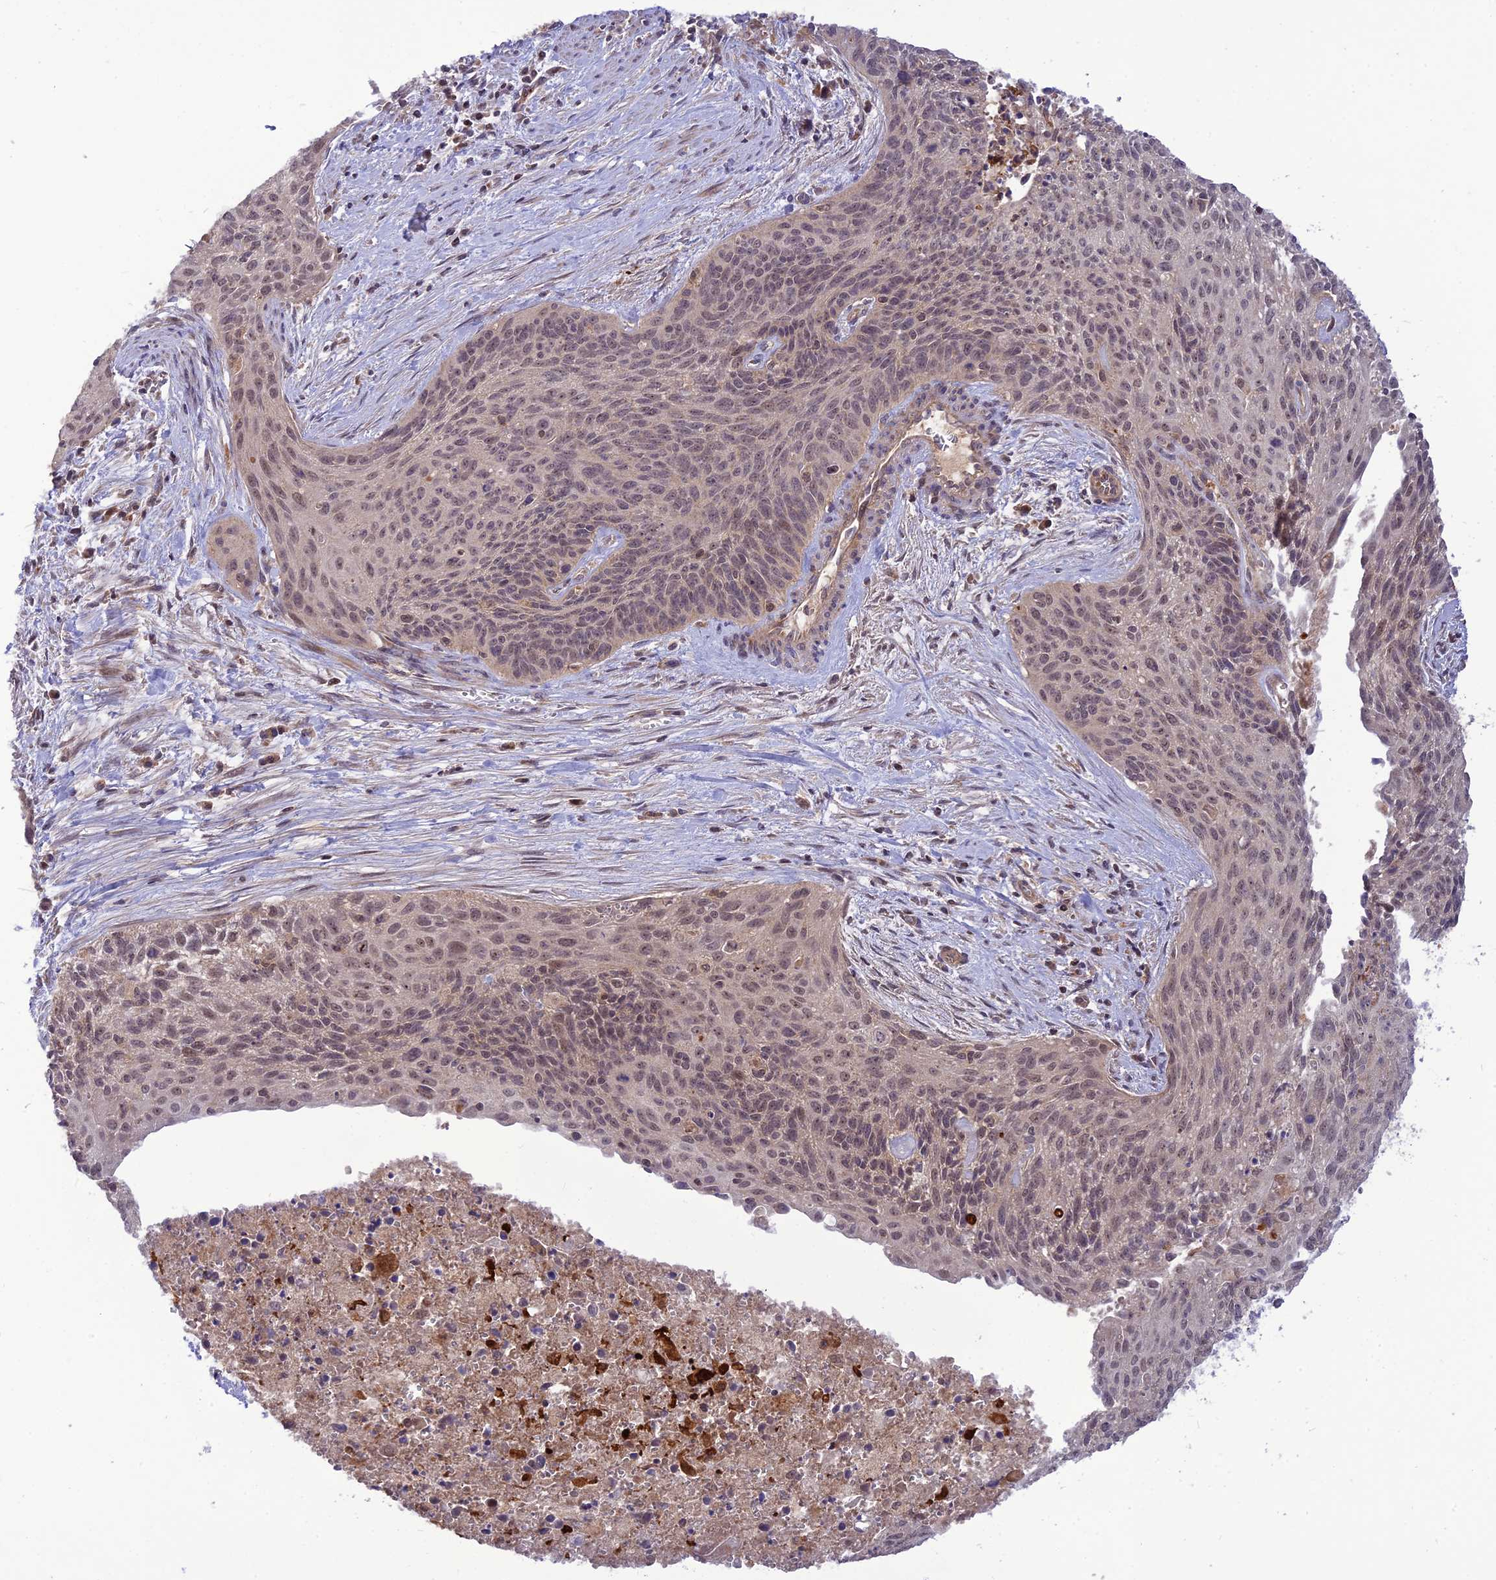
{"staining": {"intensity": "weak", "quantity": "25%-75%", "location": "nuclear"}, "tissue": "cervical cancer", "cell_type": "Tumor cells", "image_type": "cancer", "snomed": [{"axis": "morphology", "description": "Squamous cell carcinoma, NOS"}, {"axis": "topography", "description": "Cervix"}], "caption": "Cervical squamous cell carcinoma stained with immunohistochemistry (IHC) displays weak nuclear staining in about 25%-75% of tumor cells. (brown staining indicates protein expression, while blue staining denotes nuclei).", "gene": "NDUFC1", "patient": {"sex": "female", "age": 55}}